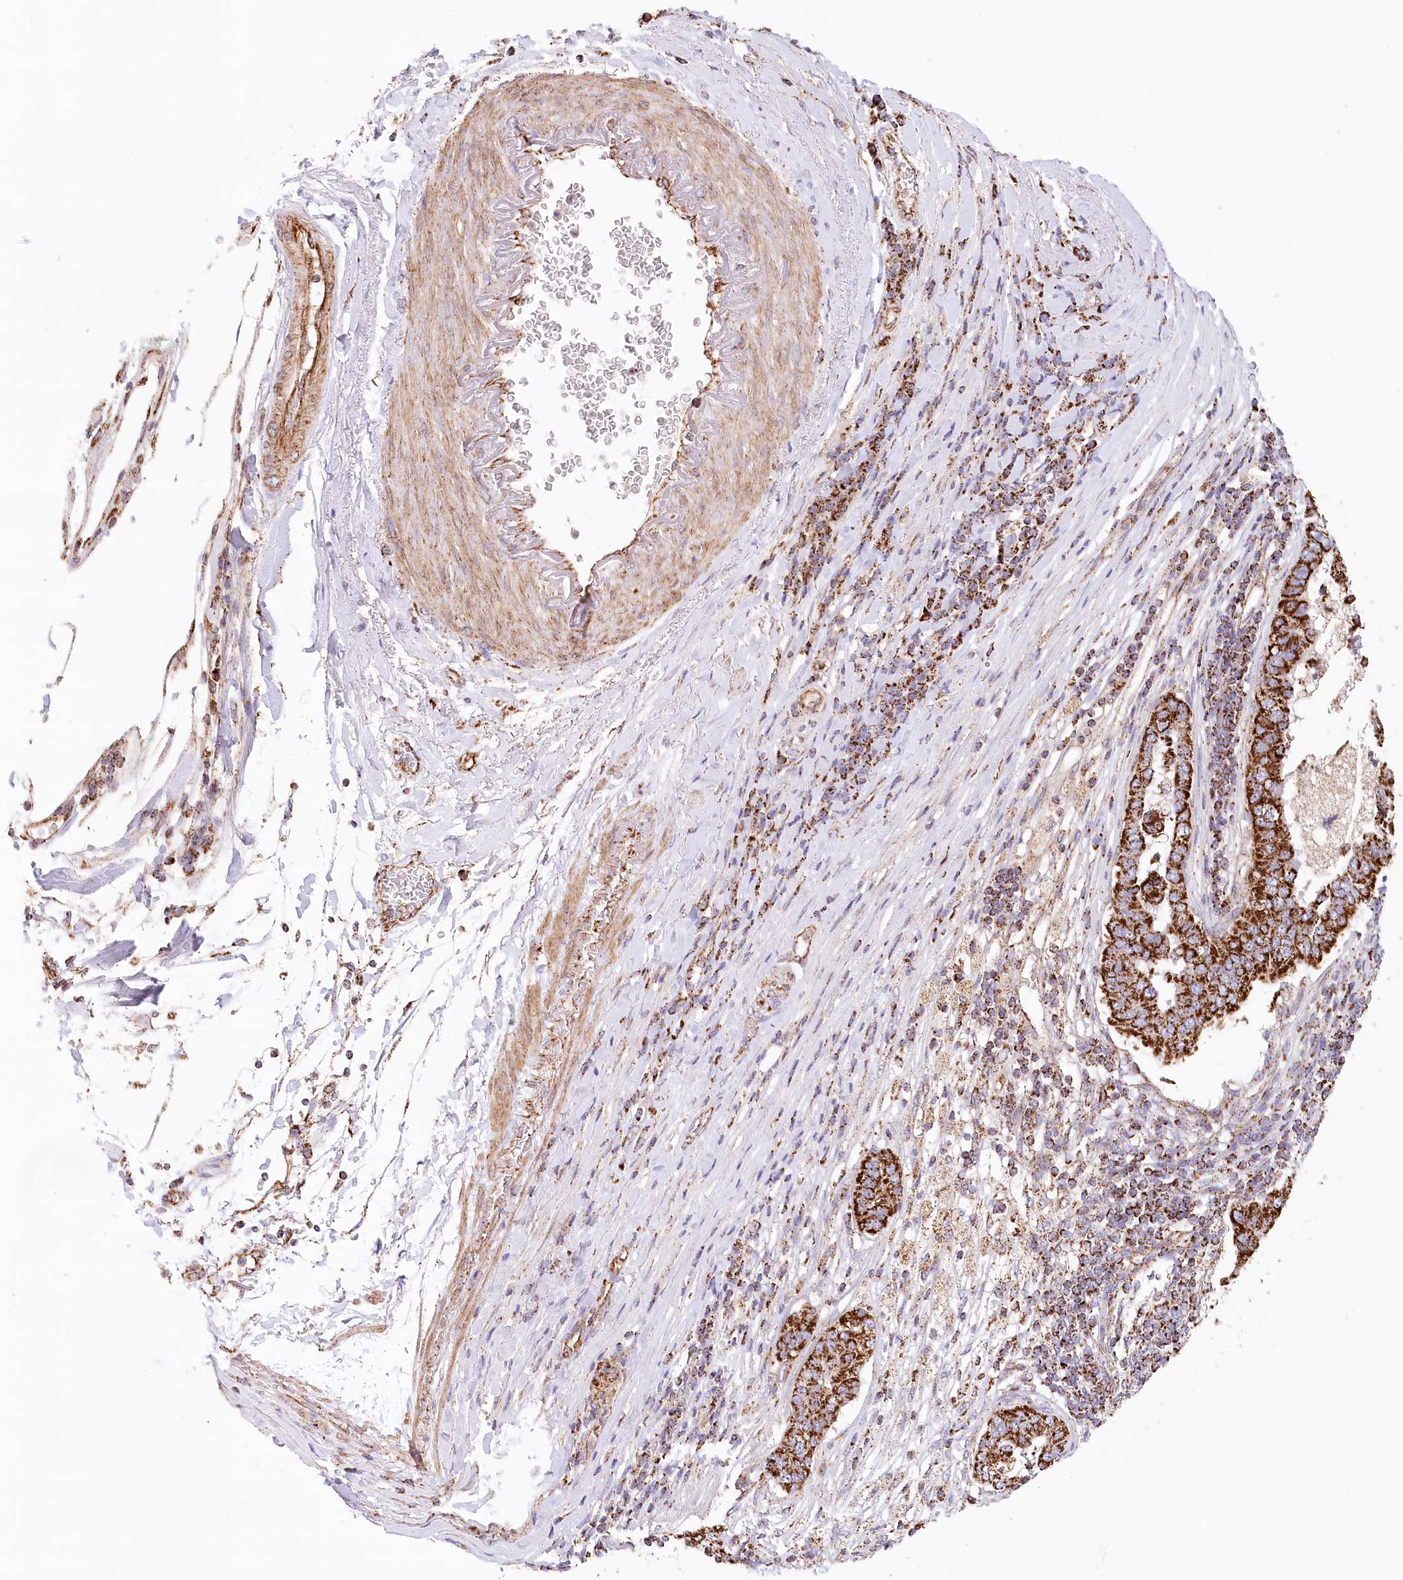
{"staining": {"intensity": "strong", "quantity": ">75%", "location": "cytoplasmic/membranous"}, "tissue": "pancreatic cancer", "cell_type": "Tumor cells", "image_type": "cancer", "snomed": [{"axis": "morphology", "description": "Adenocarcinoma, NOS"}, {"axis": "topography", "description": "Pancreas"}], "caption": "Protein expression analysis of pancreatic adenocarcinoma exhibits strong cytoplasmic/membranous expression in about >75% of tumor cells. (DAB (3,3'-diaminobenzidine) IHC, brown staining for protein, blue staining for nuclei).", "gene": "UMPS", "patient": {"sex": "female", "age": 61}}